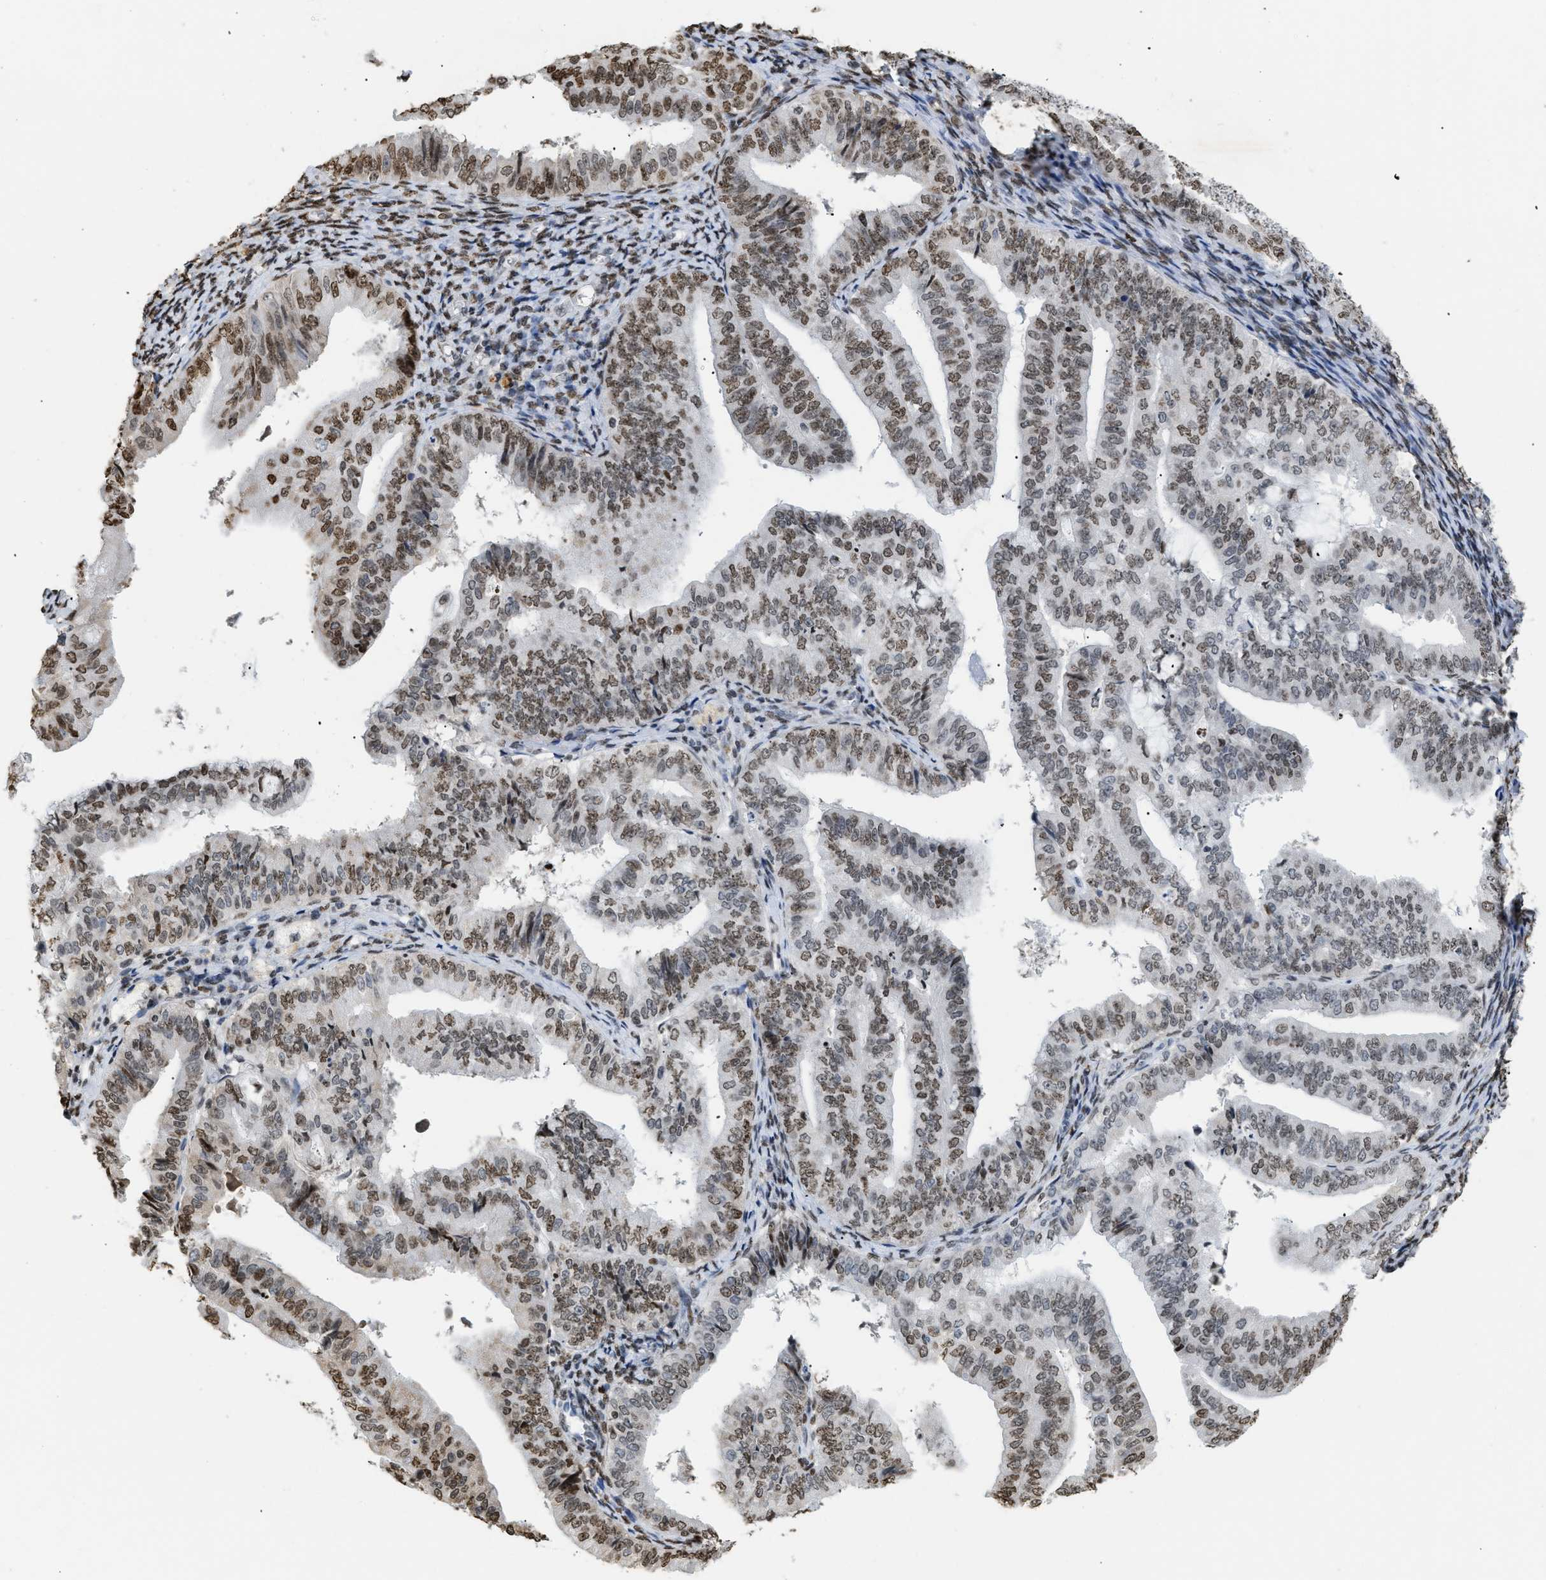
{"staining": {"intensity": "moderate", "quantity": ">75%", "location": "nuclear"}, "tissue": "endometrial cancer", "cell_type": "Tumor cells", "image_type": "cancer", "snomed": [{"axis": "morphology", "description": "Adenocarcinoma, NOS"}, {"axis": "topography", "description": "Endometrium"}], "caption": "Protein analysis of endometrial cancer (adenocarcinoma) tissue demonstrates moderate nuclear expression in approximately >75% of tumor cells. (DAB IHC with brightfield microscopy, high magnification).", "gene": "HMGN2", "patient": {"sex": "female", "age": 63}}